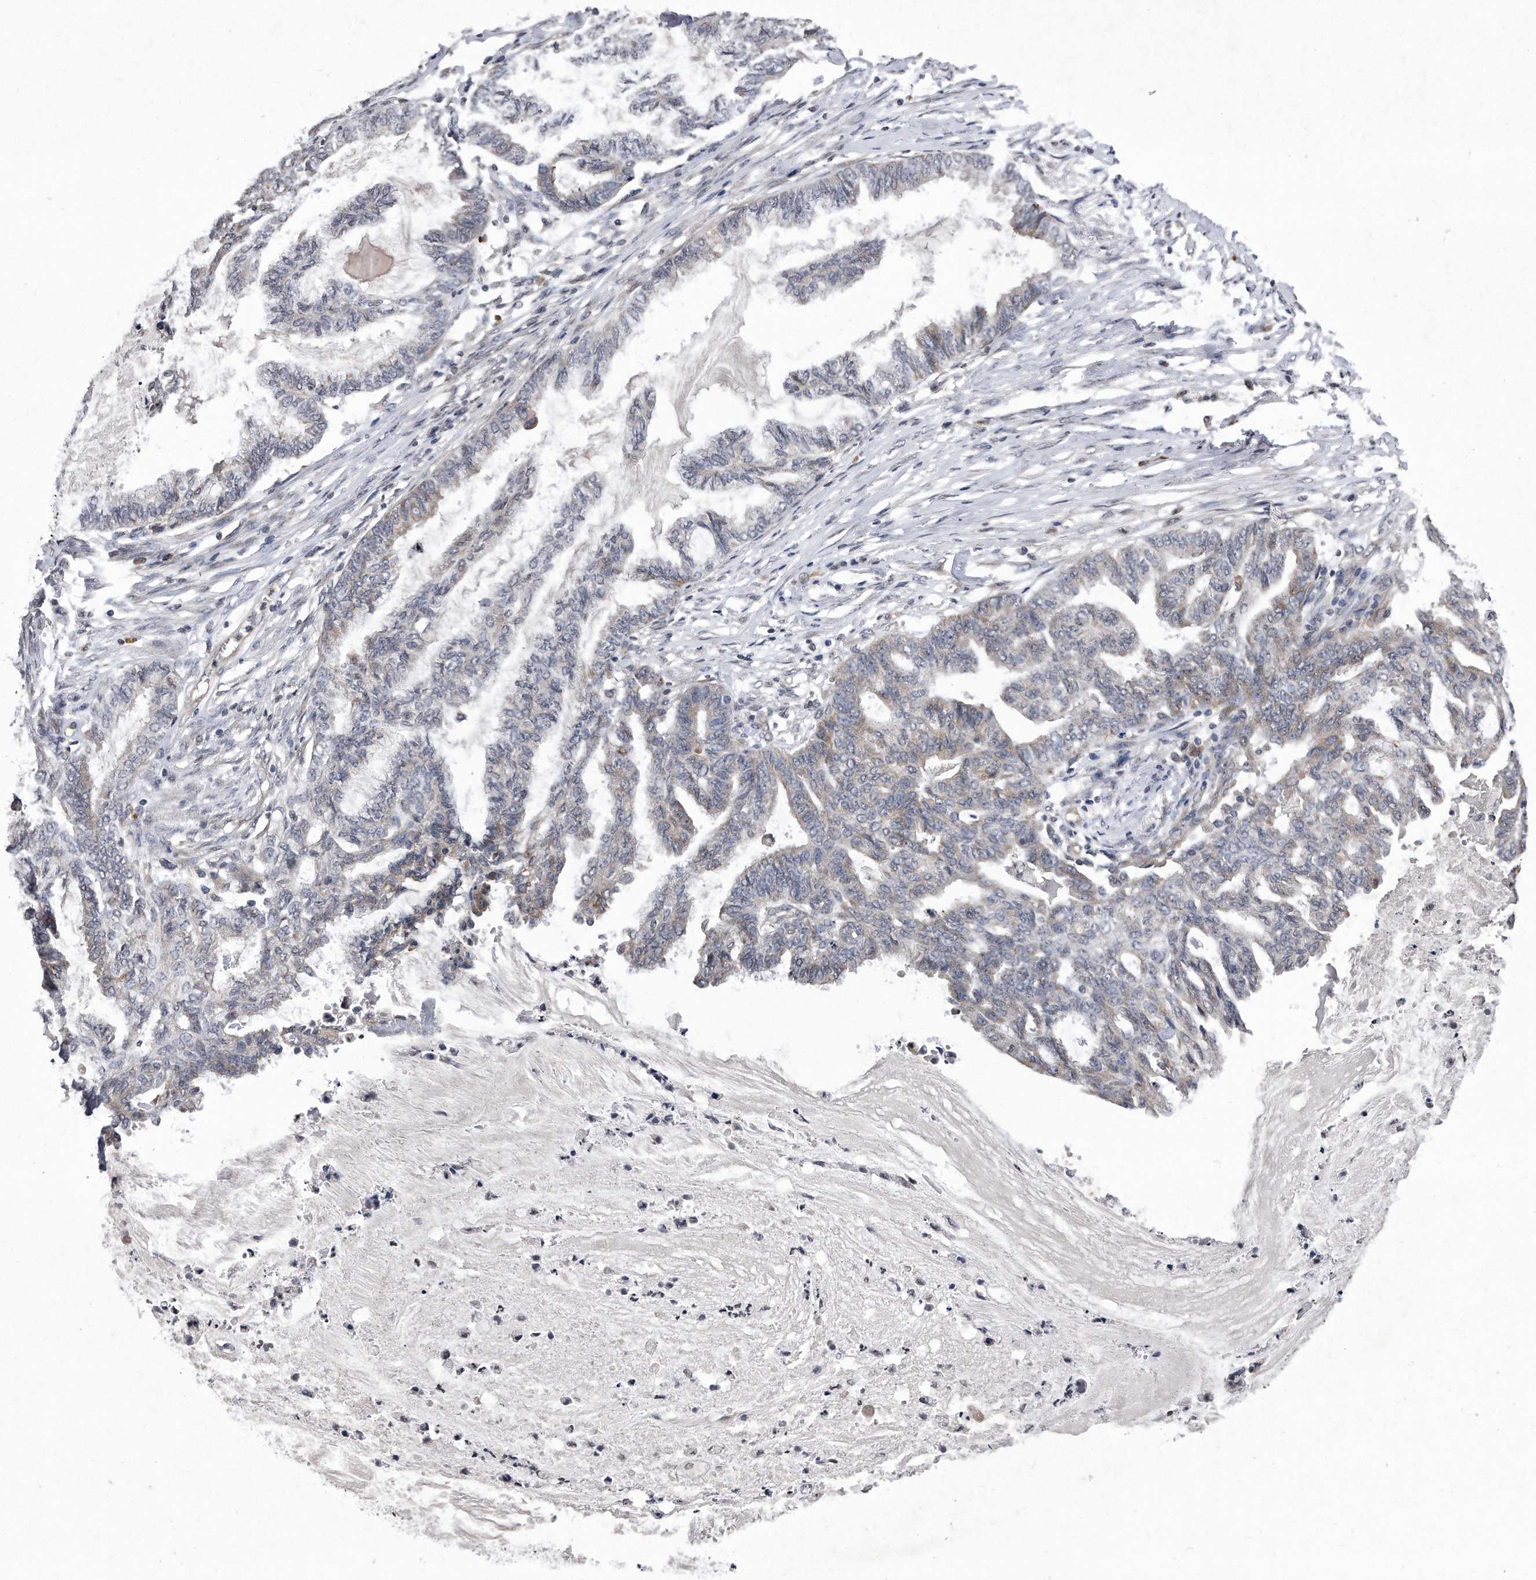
{"staining": {"intensity": "weak", "quantity": "<25%", "location": "cytoplasmic/membranous"}, "tissue": "endometrial cancer", "cell_type": "Tumor cells", "image_type": "cancer", "snomed": [{"axis": "morphology", "description": "Adenocarcinoma, NOS"}, {"axis": "topography", "description": "Endometrium"}], "caption": "Endometrial cancer (adenocarcinoma) stained for a protein using immunohistochemistry demonstrates no positivity tumor cells.", "gene": "DAB1", "patient": {"sex": "female", "age": 86}}